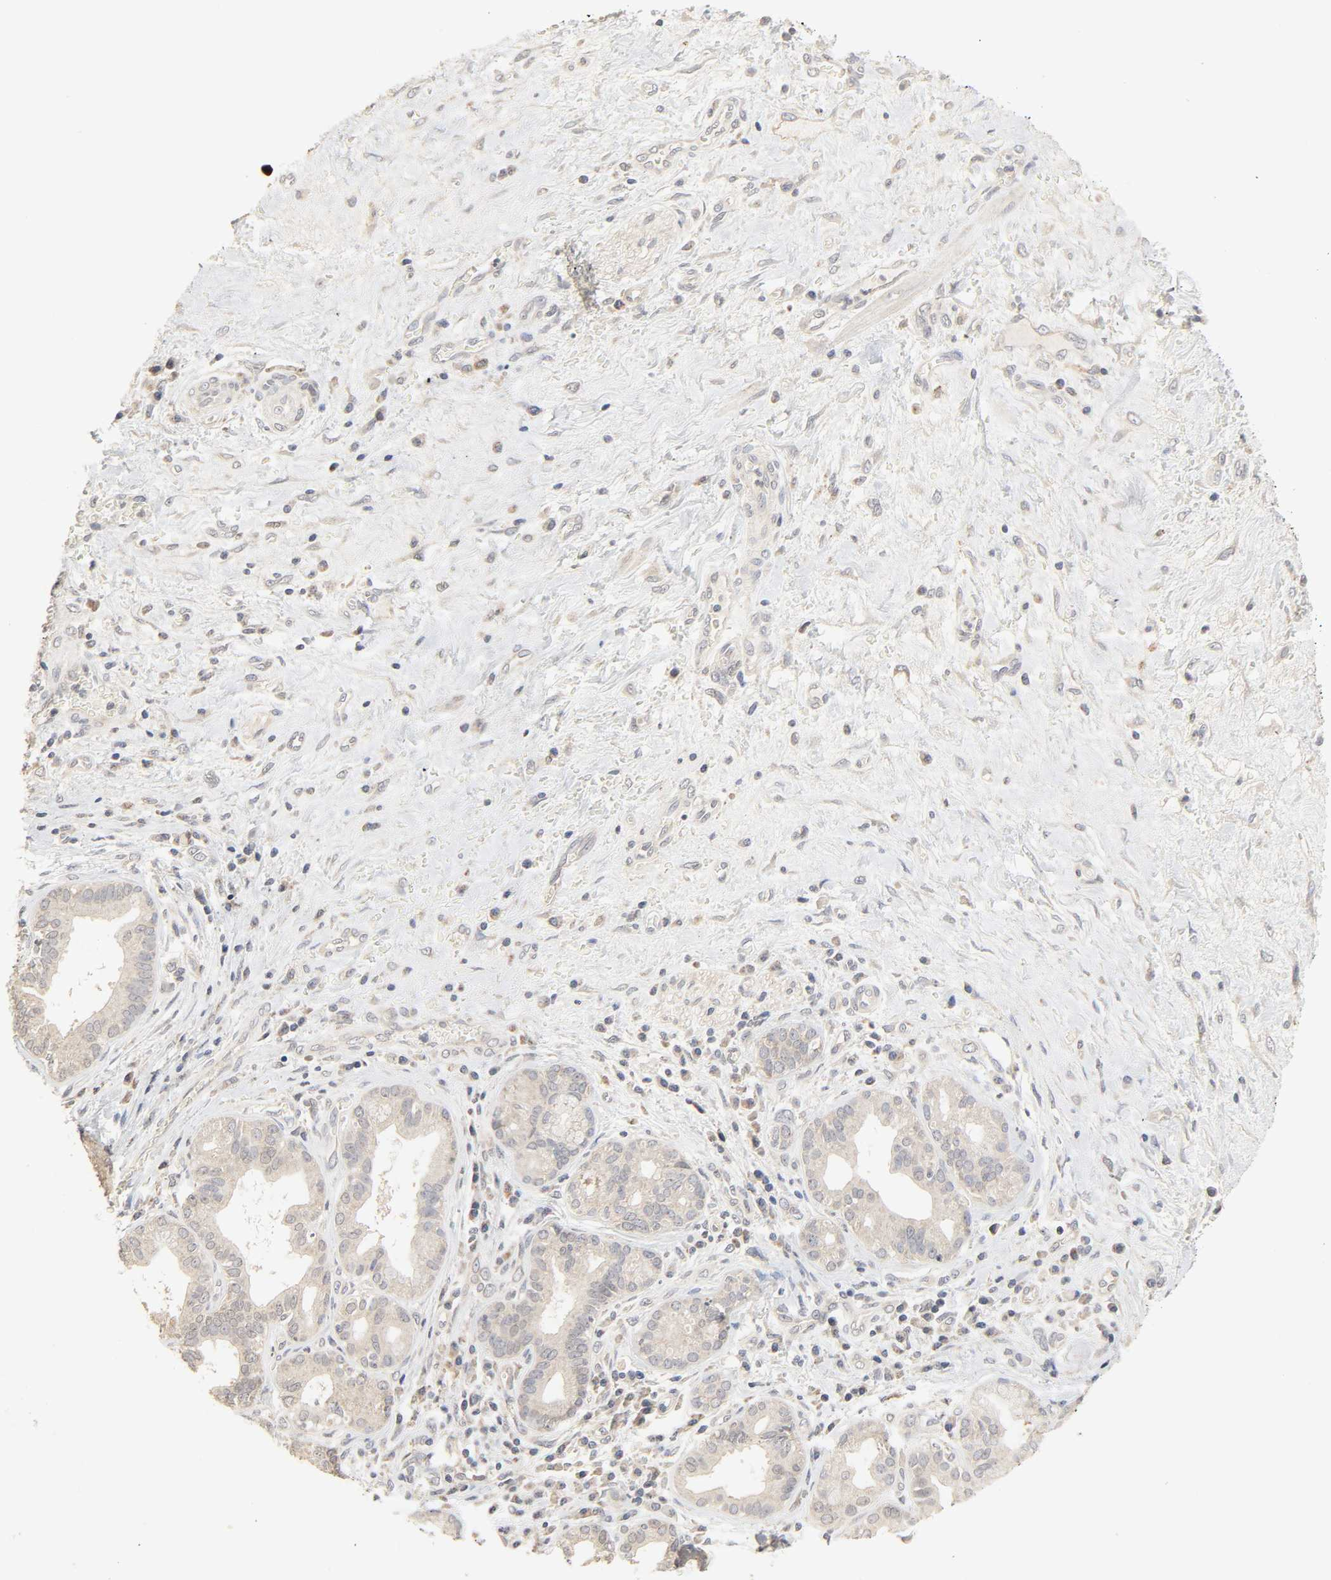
{"staining": {"intensity": "weak", "quantity": ">75%", "location": "cytoplasmic/membranous"}, "tissue": "pancreatic cancer", "cell_type": "Tumor cells", "image_type": "cancer", "snomed": [{"axis": "morphology", "description": "Adenocarcinoma, NOS"}, {"axis": "topography", "description": "Pancreas"}], "caption": "Protein staining reveals weak cytoplasmic/membranous positivity in approximately >75% of tumor cells in pancreatic cancer.", "gene": "CLEC4E", "patient": {"sex": "female", "age": 73}}